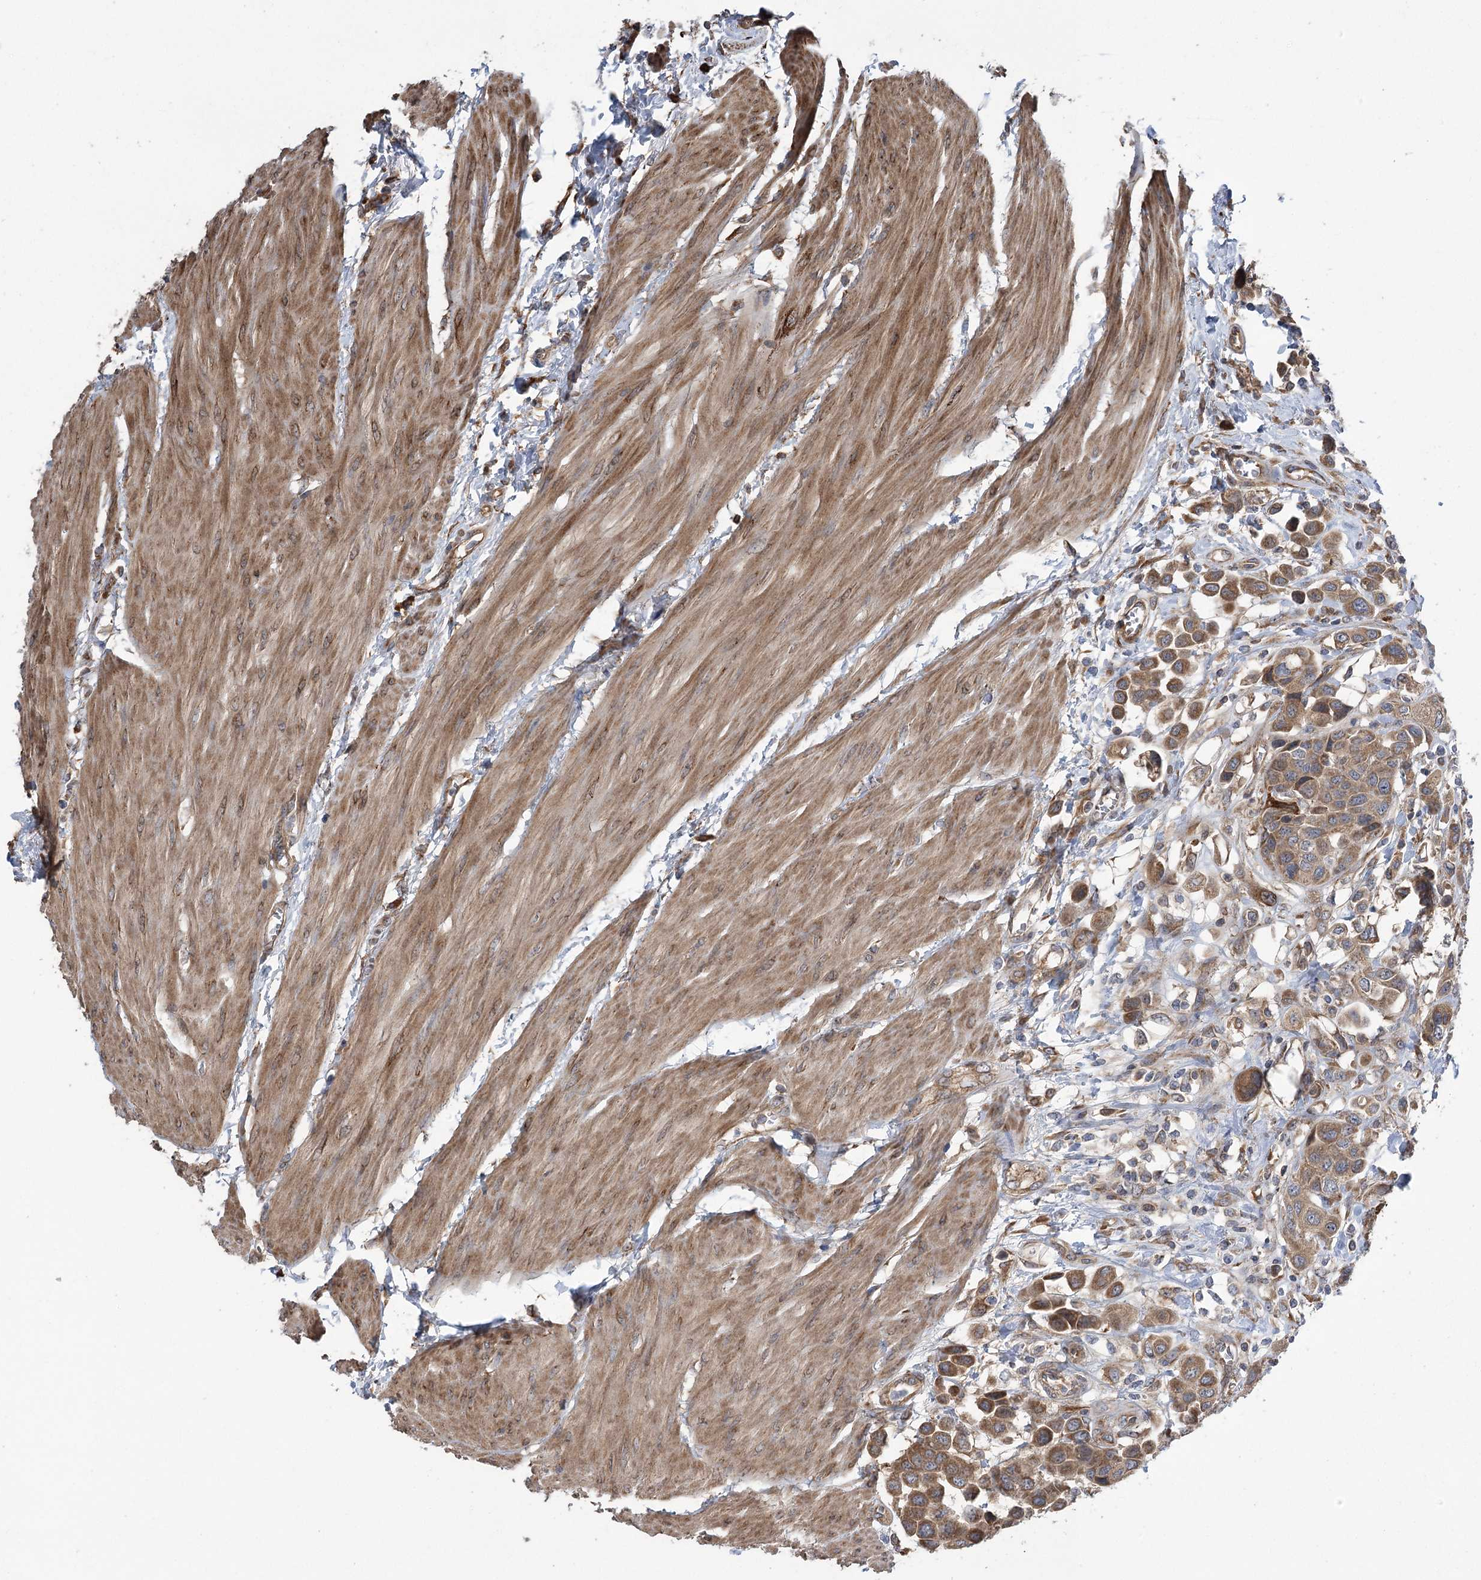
{"staining": {"intensity": "moderate", "quantity": ">75%", "location": "cytoplasmic/membranous"}, "tissue": "urothelial cancer", "cell_type": "Tumor cells", "image_type": "cancer", "snomed": [{"axis": "morphology", "description": "Urothelial carcinoma, High grade"}, {"axis": "topography", "description": "Urinary bladder"}], "caption": "Urothelial carcinoma (high-grade) tissue reveals moderate cytoplasmic/membranous positivity in about >75% of tumor cells, visualized by immunohistochemistry.", "gene": "RWDD4", "patient": {"sex": "male", "age": 50}}